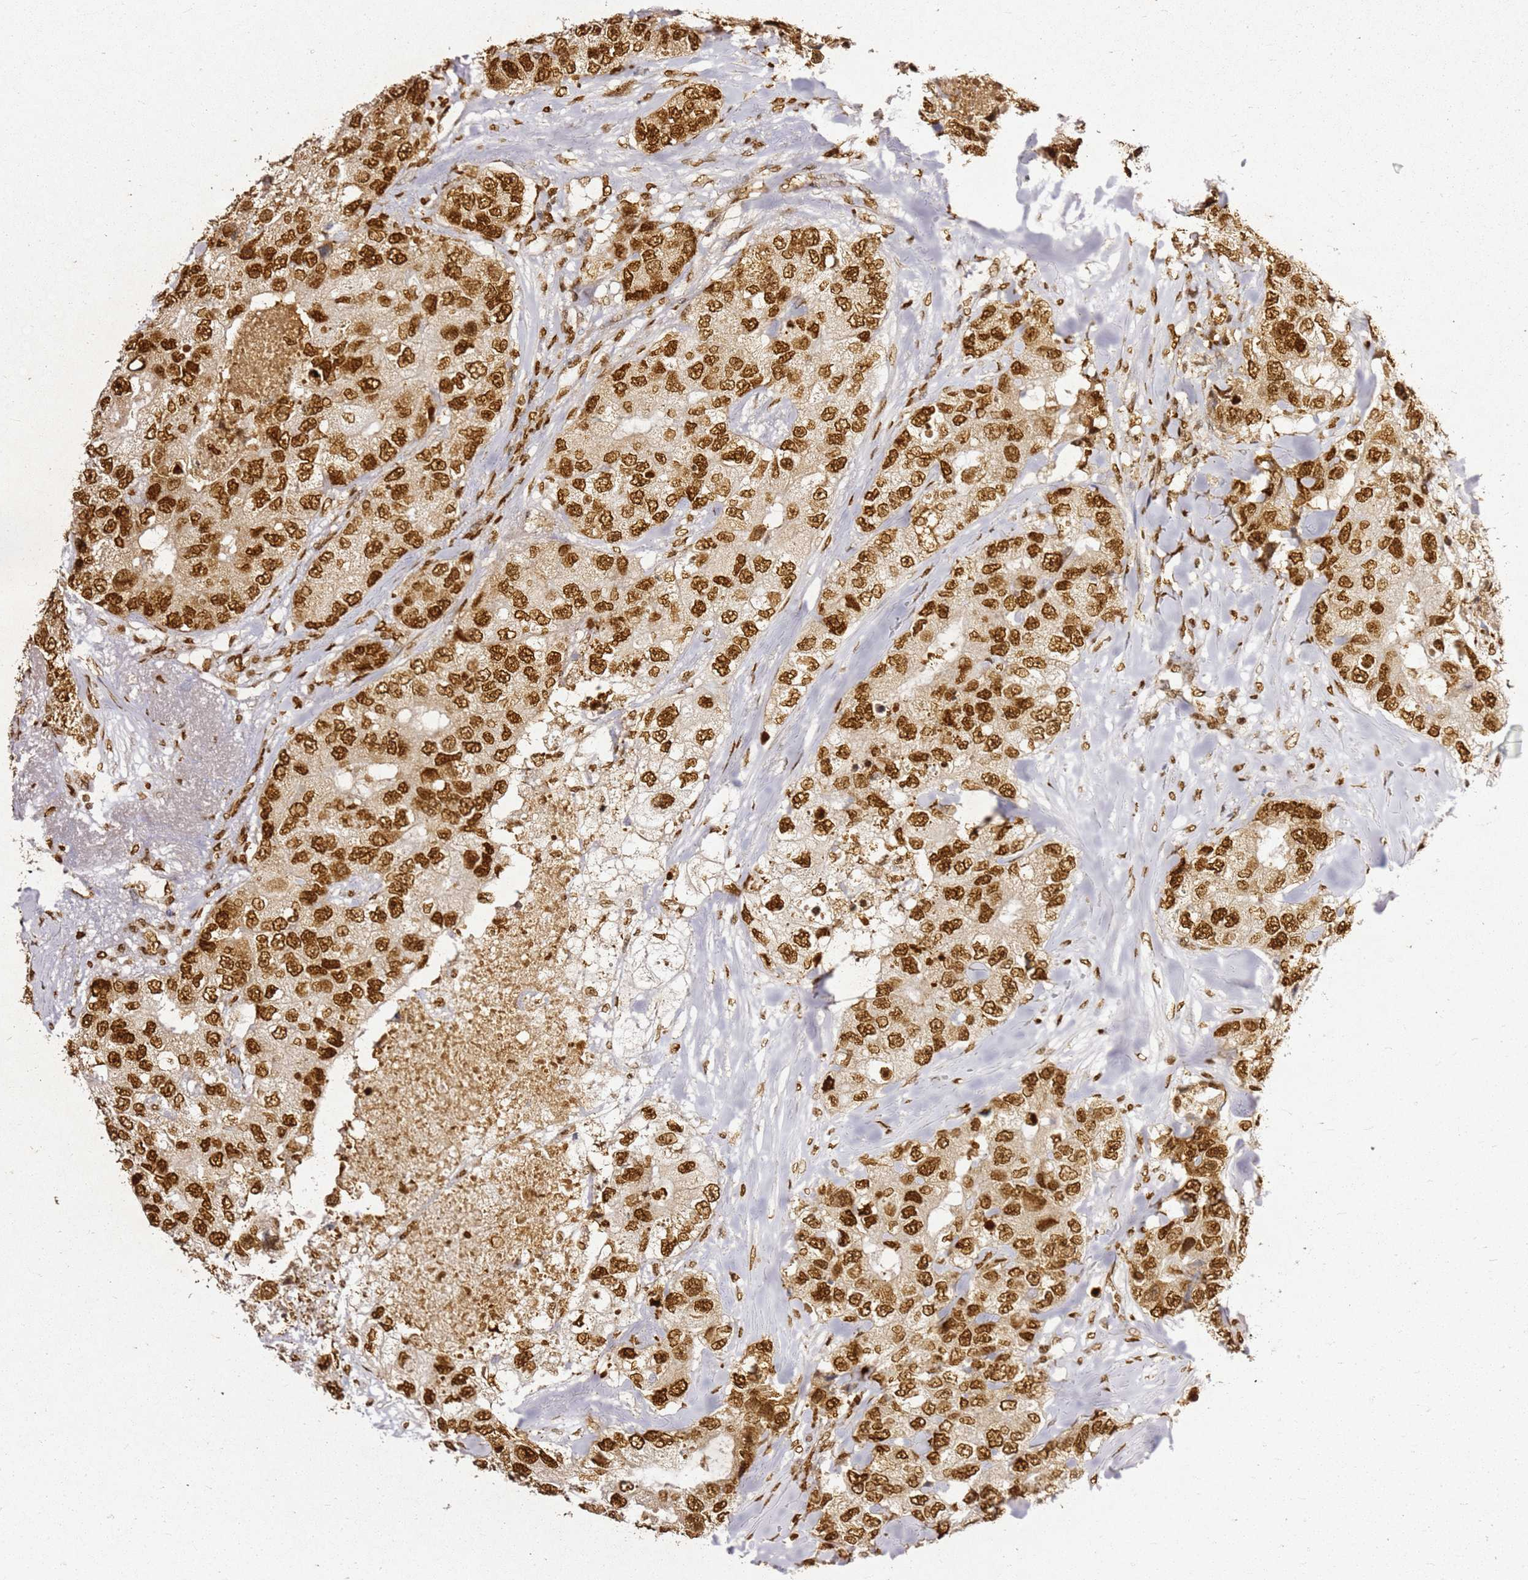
{"staining": {"intensity": "strong", "quantity": ">75%", "location": "nuclear"}, "tissue": "breast cancer", "cell_type": "Tumor cells", "image_type": "cancer", "snomed": [{"axis": "morphology", "description": "Duct carcinoma"}, {"axis": "topography", "description": "Breast"}], "caption": "A high amount of strong nuclear positivity is seen in about >75% of tumor cells in breast cancer (invasive ductal carcinoma) tissue.", "gene": "APEX1", "patient": {"sex": "female", "age": 62}}